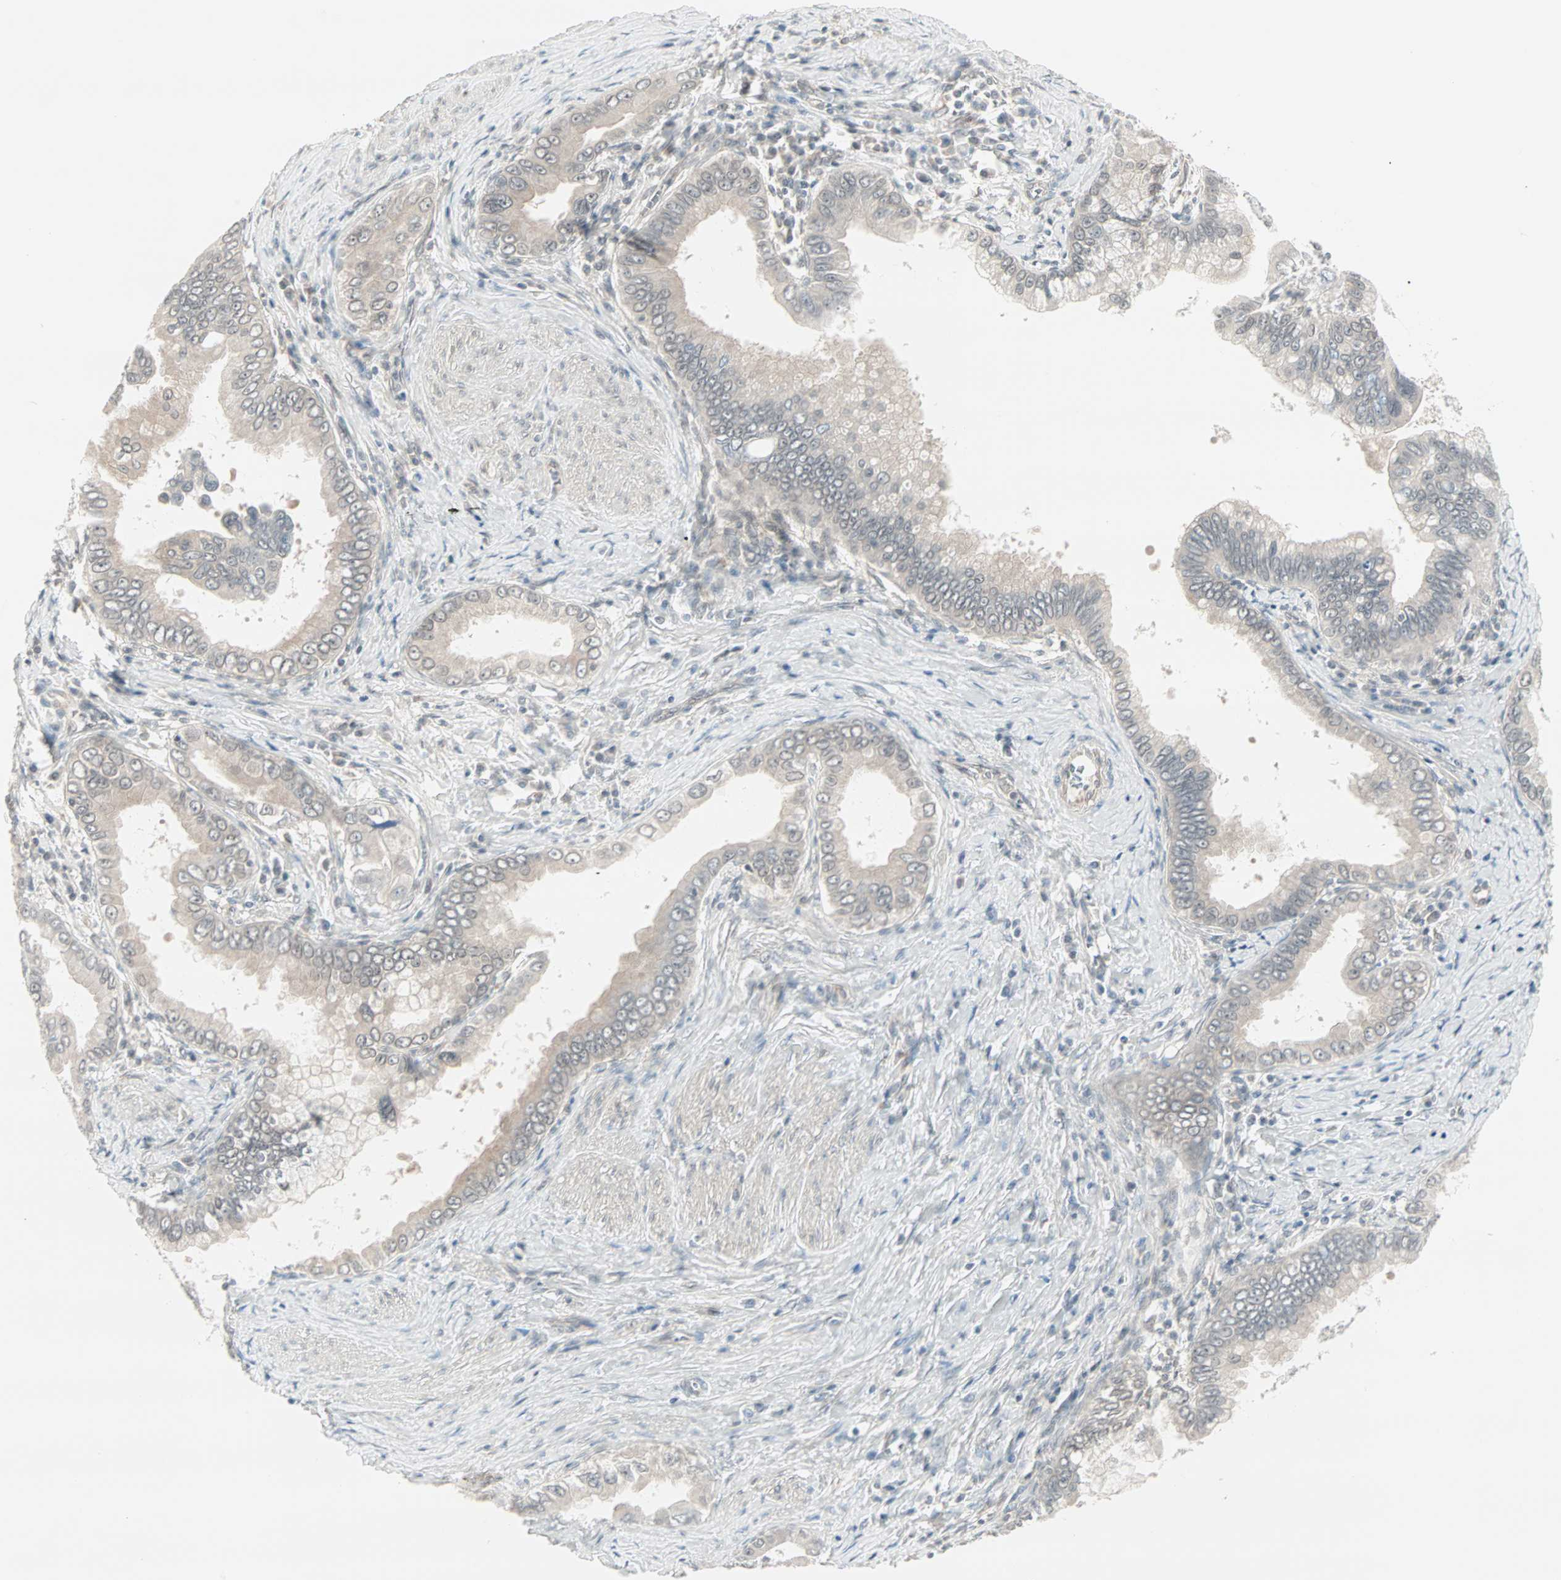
{"staining": {"intensity": "weak", "quantity": "<25%", "location": "cytoplasmic/membranous"}, "tissue": "pancreatic cancer", "cell_type": "Tumor cells", "image_type": "cancer", "snomed": [{"axis": "morphology", "description": "Normal tissue, NOS"}, {"axis": "topography", "description": "Lymph node"}], "caption": "Tumor cells are negative for protein expression in human pancreatic cancer.", "gene": "PTPA", "patient": {"sex": "male", "age": 50}}